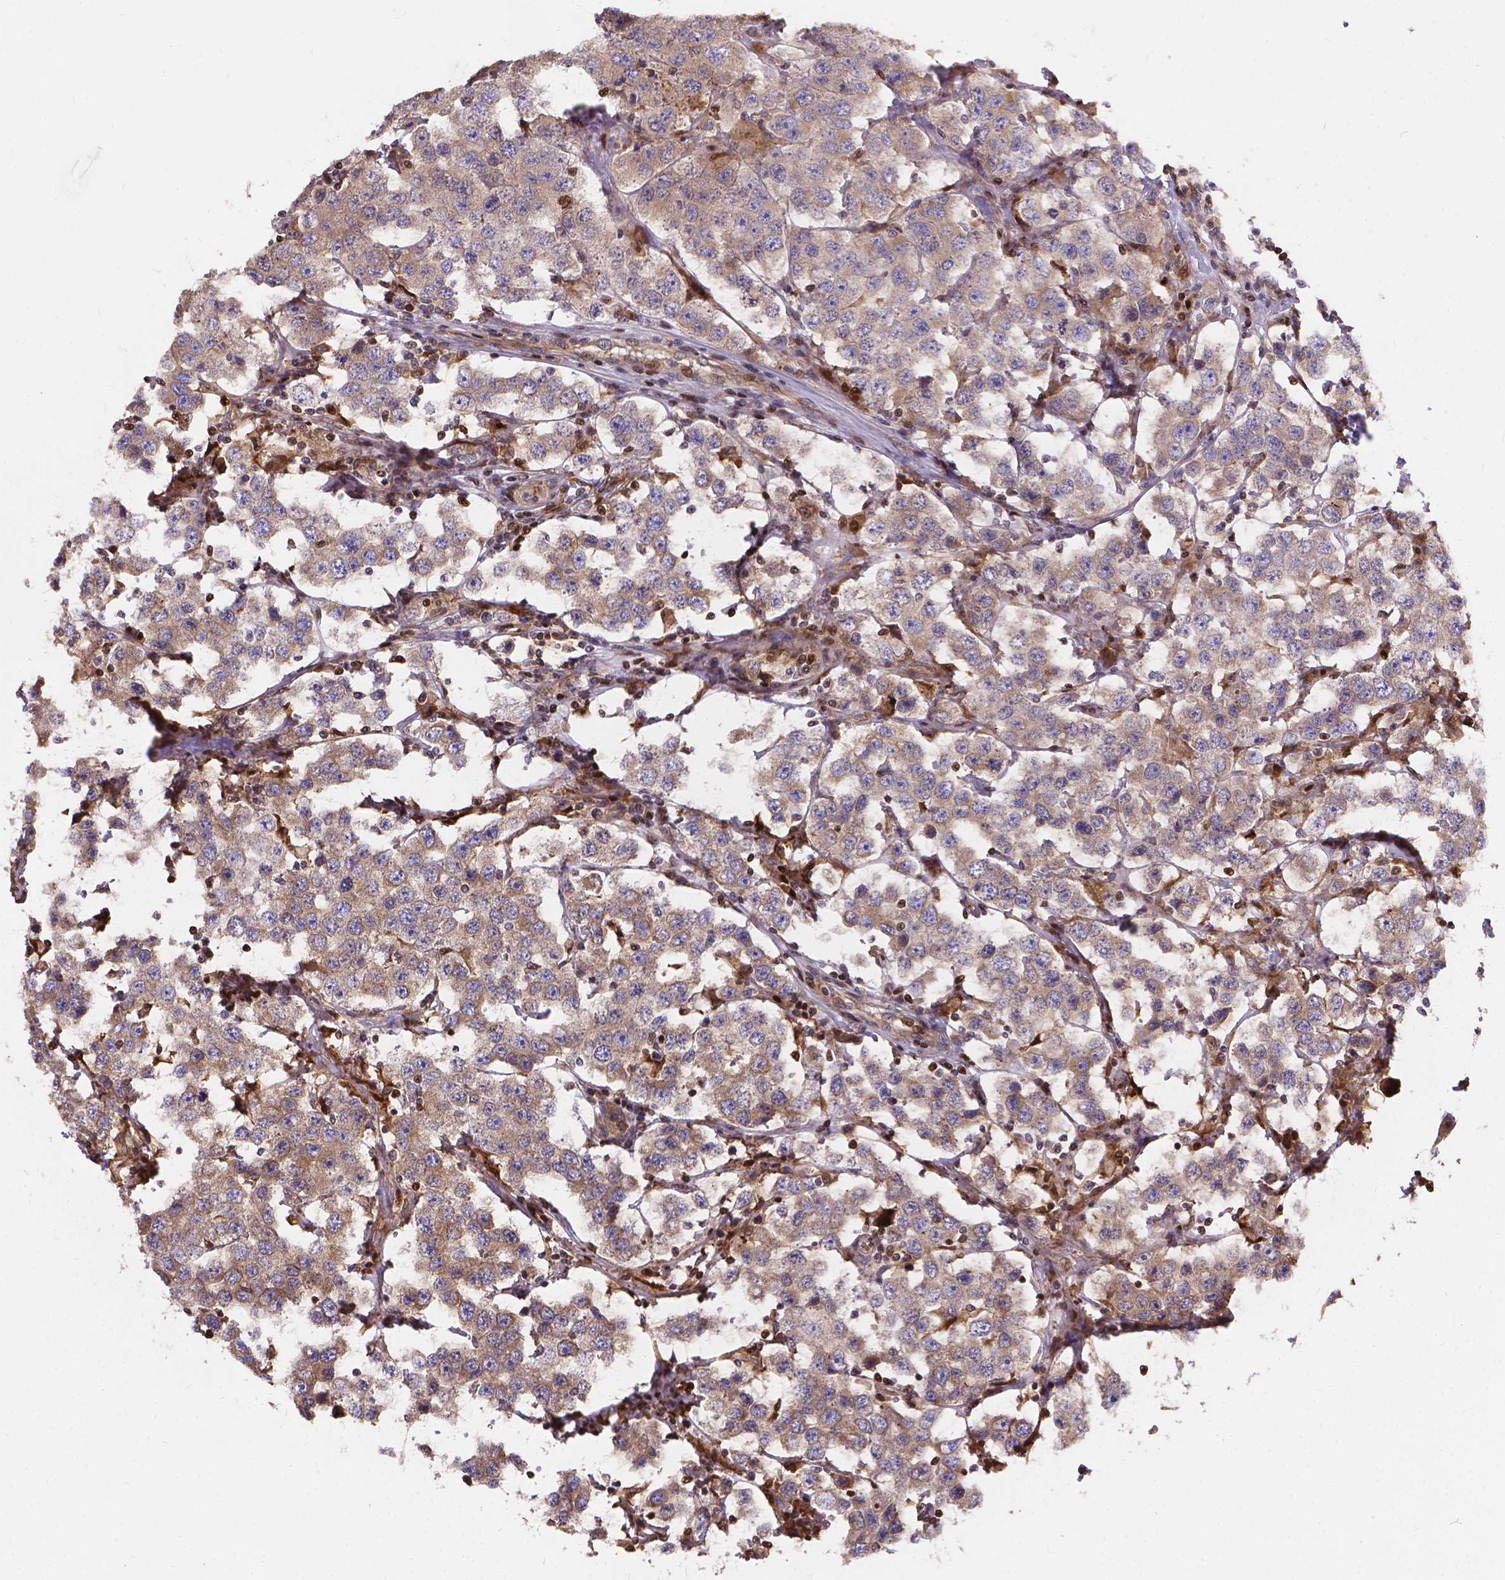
{"staining": {"intensity": "weak", "quantity": ">75%", "location": "cytoplasmic/membranous"}, "tissue": "testis cancer", "cell_type": "Tumor cells", "image_type": "cancer", "snomed": [{"axis": "morphology", "description": "Seminoma, NOS"}, {"axis": "topography", "description": "Testis"}], "caption": "Weak cytoplasmic/membranous staining is identified in about >75% of tumor cells in testis cancer (seminoma).", "gene": "DENND6A", "patient": {"sex": "male", "age": 52}}